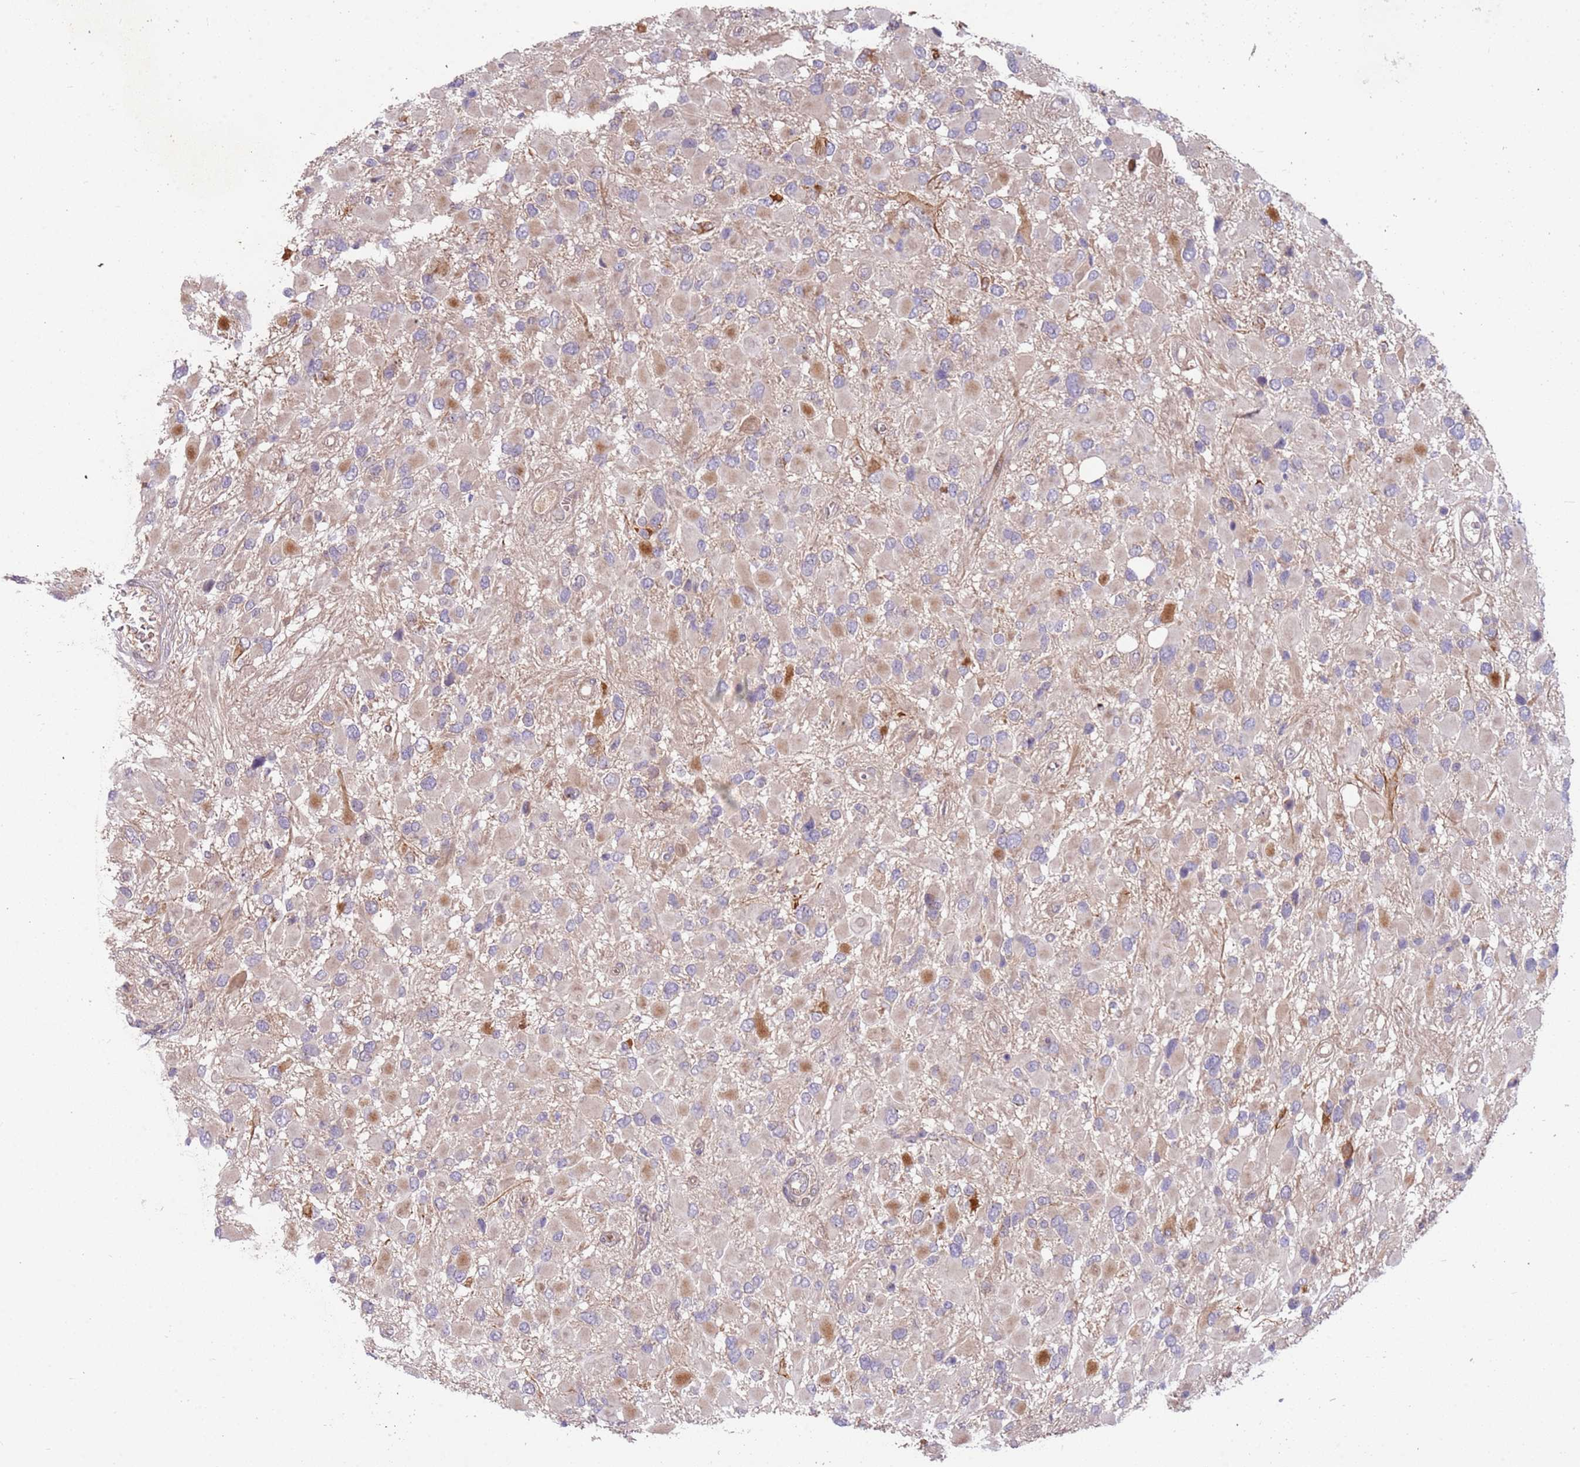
{"staining": {"intensity": "moderate", "quantity": "<25%", "location": "cytoplasmic/membranous"}, "tissue": "glioma", "cell_type": "Tumor cells", "image_type": "cancer", "snomed": [{"axis": "morphology", "description": "Glioma, malignant, High grade"}, {"axis": "topography", "description": "Brain"}], "caption": "Immunohistochemical staining of human high-grade glioma (malignant) demonstrates low levels of moderate cytoplasmic/membranous protein staining in about <25% of tumor cells.", "gene": "TRAPPC6B", "patient": {"sex": "male", "age": 53}}